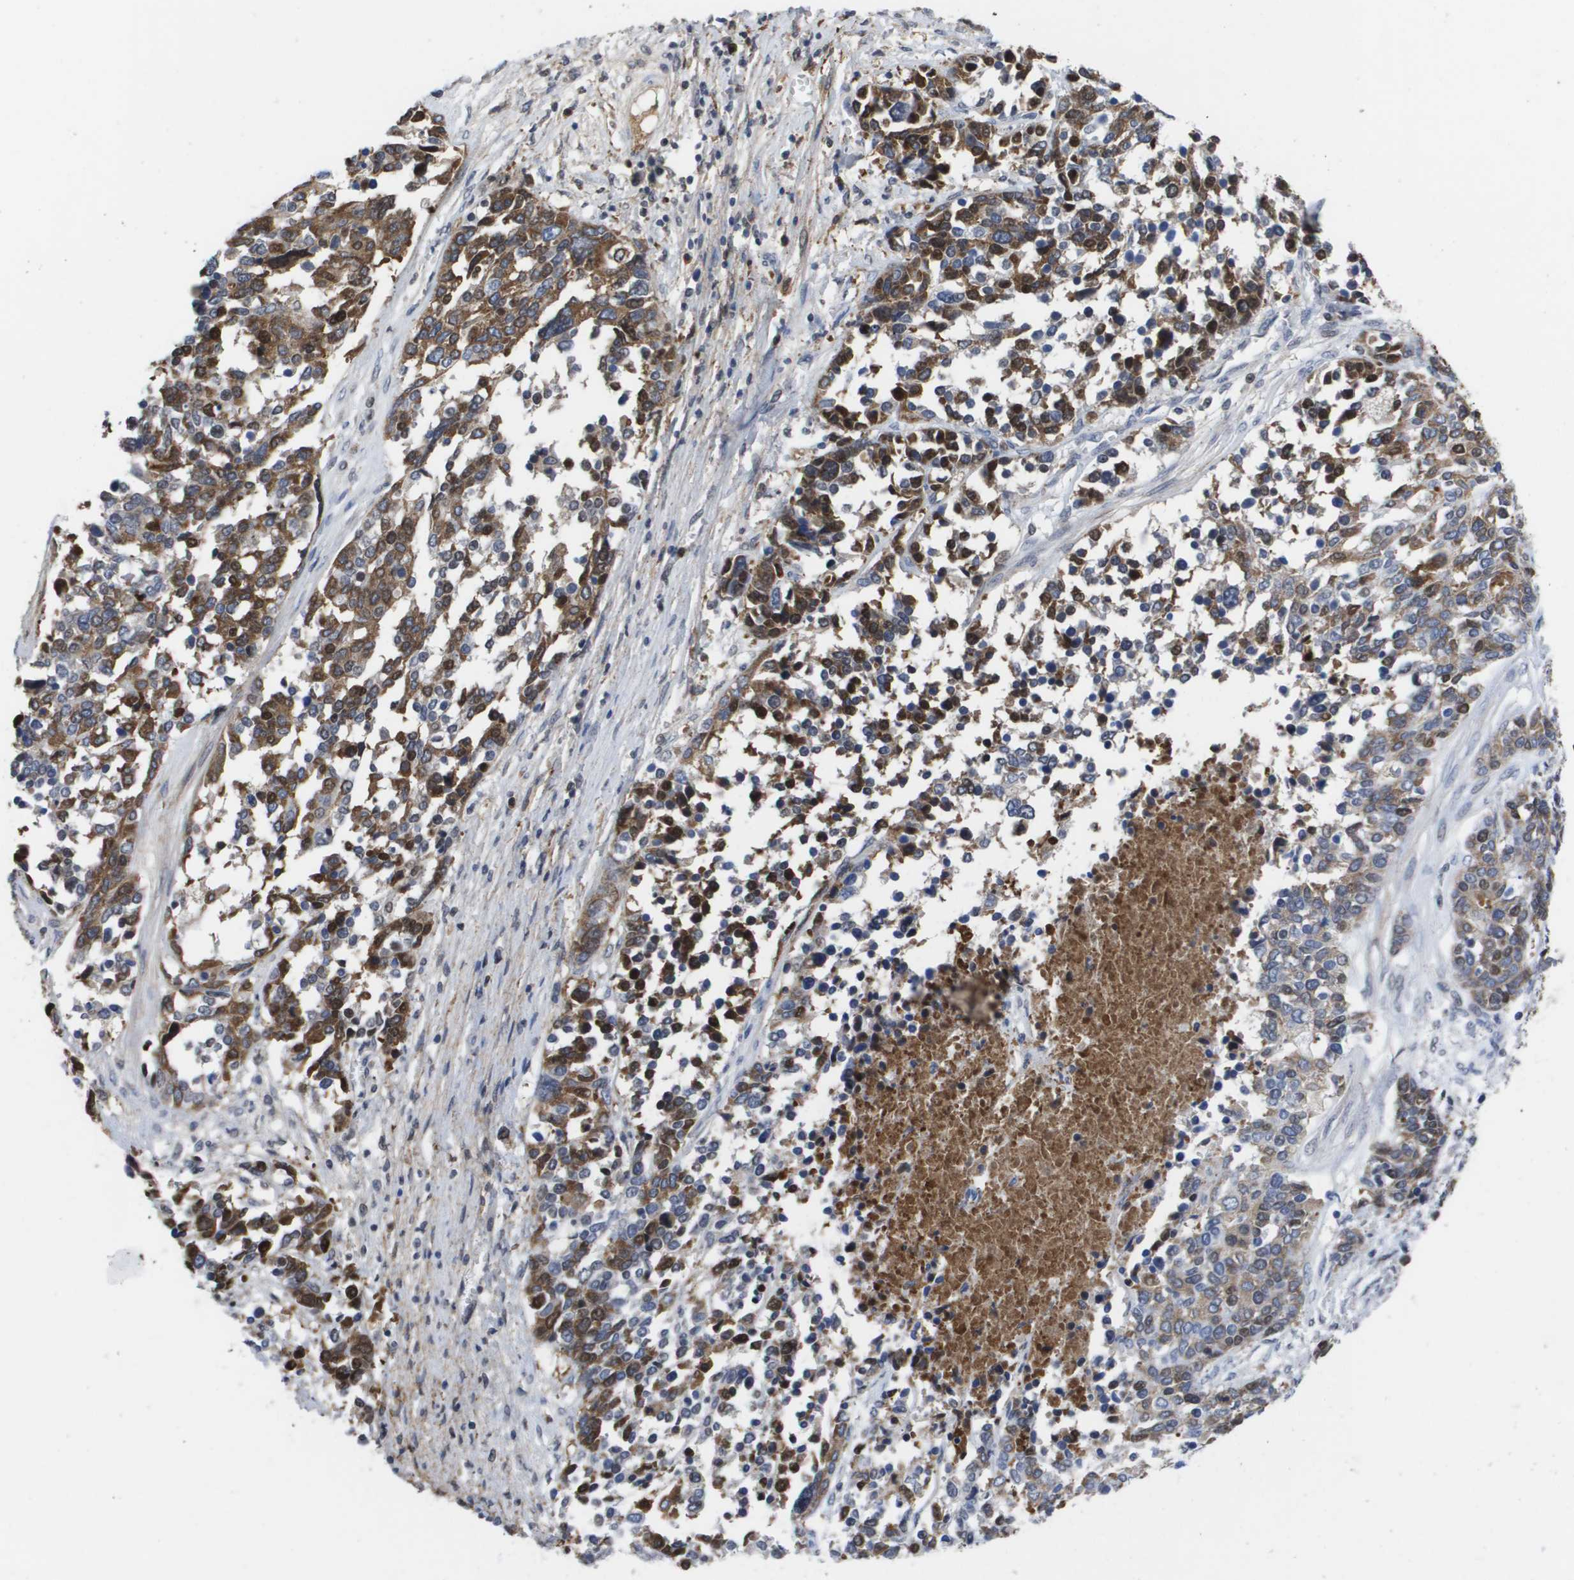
{"staining": {"intensity": "strong", "quantity": ">75%", "location": "cytoplasmic/membranous"}, "tissue": "ovarian cancer", "cell_type": "Tumor cells", "image_type": "cancer", "snomed": [{"axis": "morphology", "description": "Cystadenocarcinoma, serous, NOS"}, {"axis": "topography", "description": "Ovary"}], "caption": "Ovarian cancer (serous cystadenocarcinoma) tissue demonstrates strong cytoplasmic/membranous expression in approximately >75% of tumor cells, visualized by immunohistochemistry.", "gene": "SERPINC1", "patient": {"sex": "female", "age": 44}}